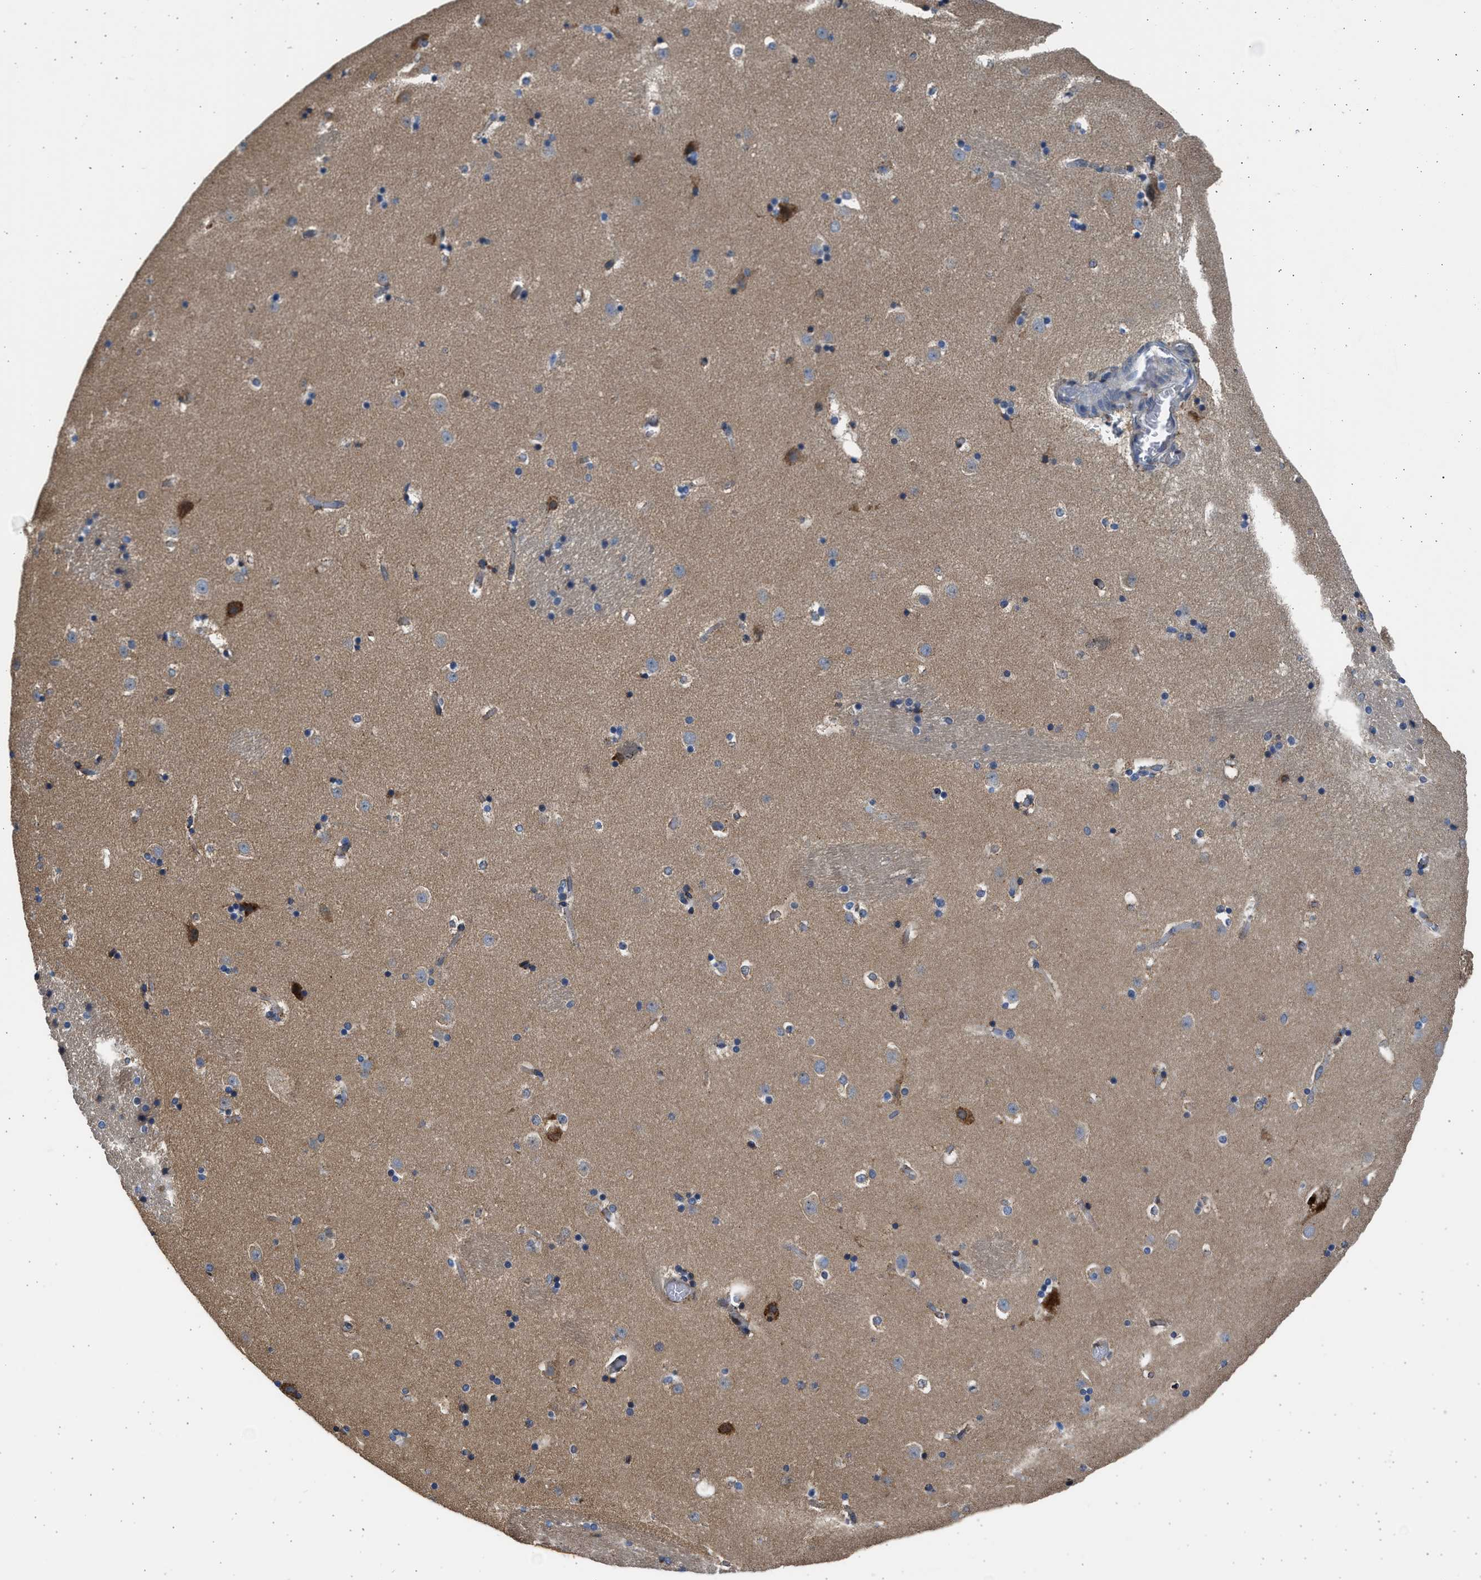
{"staining": {"intensity": "weak", "quantity": "<25%", "location": "cytoplasmic/membranous"}, "tissue": "caudate", "cell_type": "Glial cells", "image_type": "normal", "snomed": [{"axis": "morphology", "description": "Normal tissue, NOS"}, {"axis": "topography", "description": "Lateral ventricle wall"}], "caption": "IHC histopathology image of unremarkable caudate stained for a protein (brown), which exhibits no staining in glial cells.", "gene": "PLD2", "patient": {"sex": "male", "age": 45}}